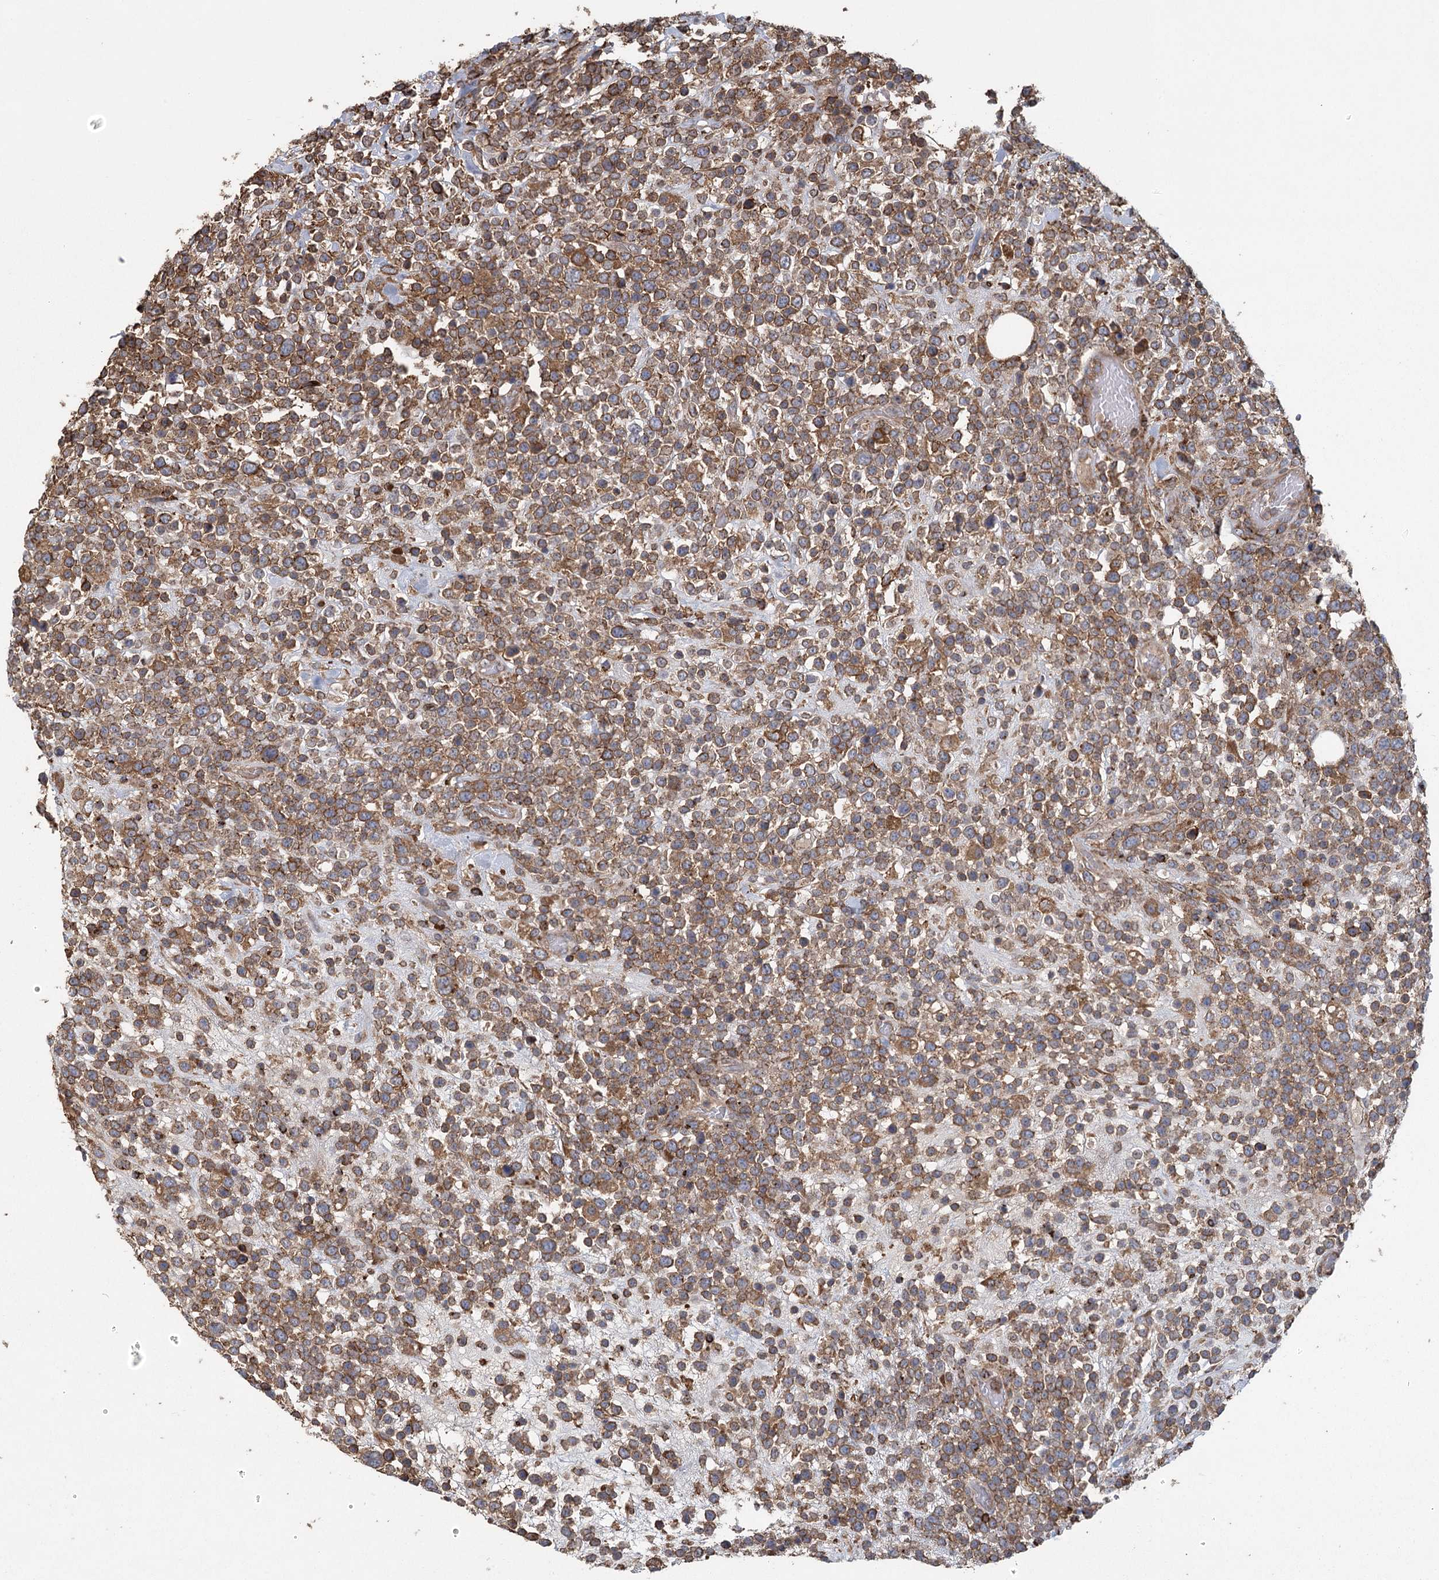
{"staining": {"intensity": "moderate", "quantity": ">75%", "location": "cytoplasmic/membranous"}, "tissue": "lymphoma", "cell_type": "Tumor cells", "image_type": "cancer", "snomed": [{"axis": "morphology", "description": "Malignant lymphoma, non-Hodgkin's type, High grade"}, {"axis": "topography", "description": "Colon"}], "caption": "A brown stain shows moderate cytoplasmic/membranous staining of a protein in human lymphoma tumor cells. (DAB (3,3'-diaminobenzidine) IHC with brightfield microscopy, high magnification).", "gene": "PLEKHA7", "patient": {"sex": "female", "age": 53}}